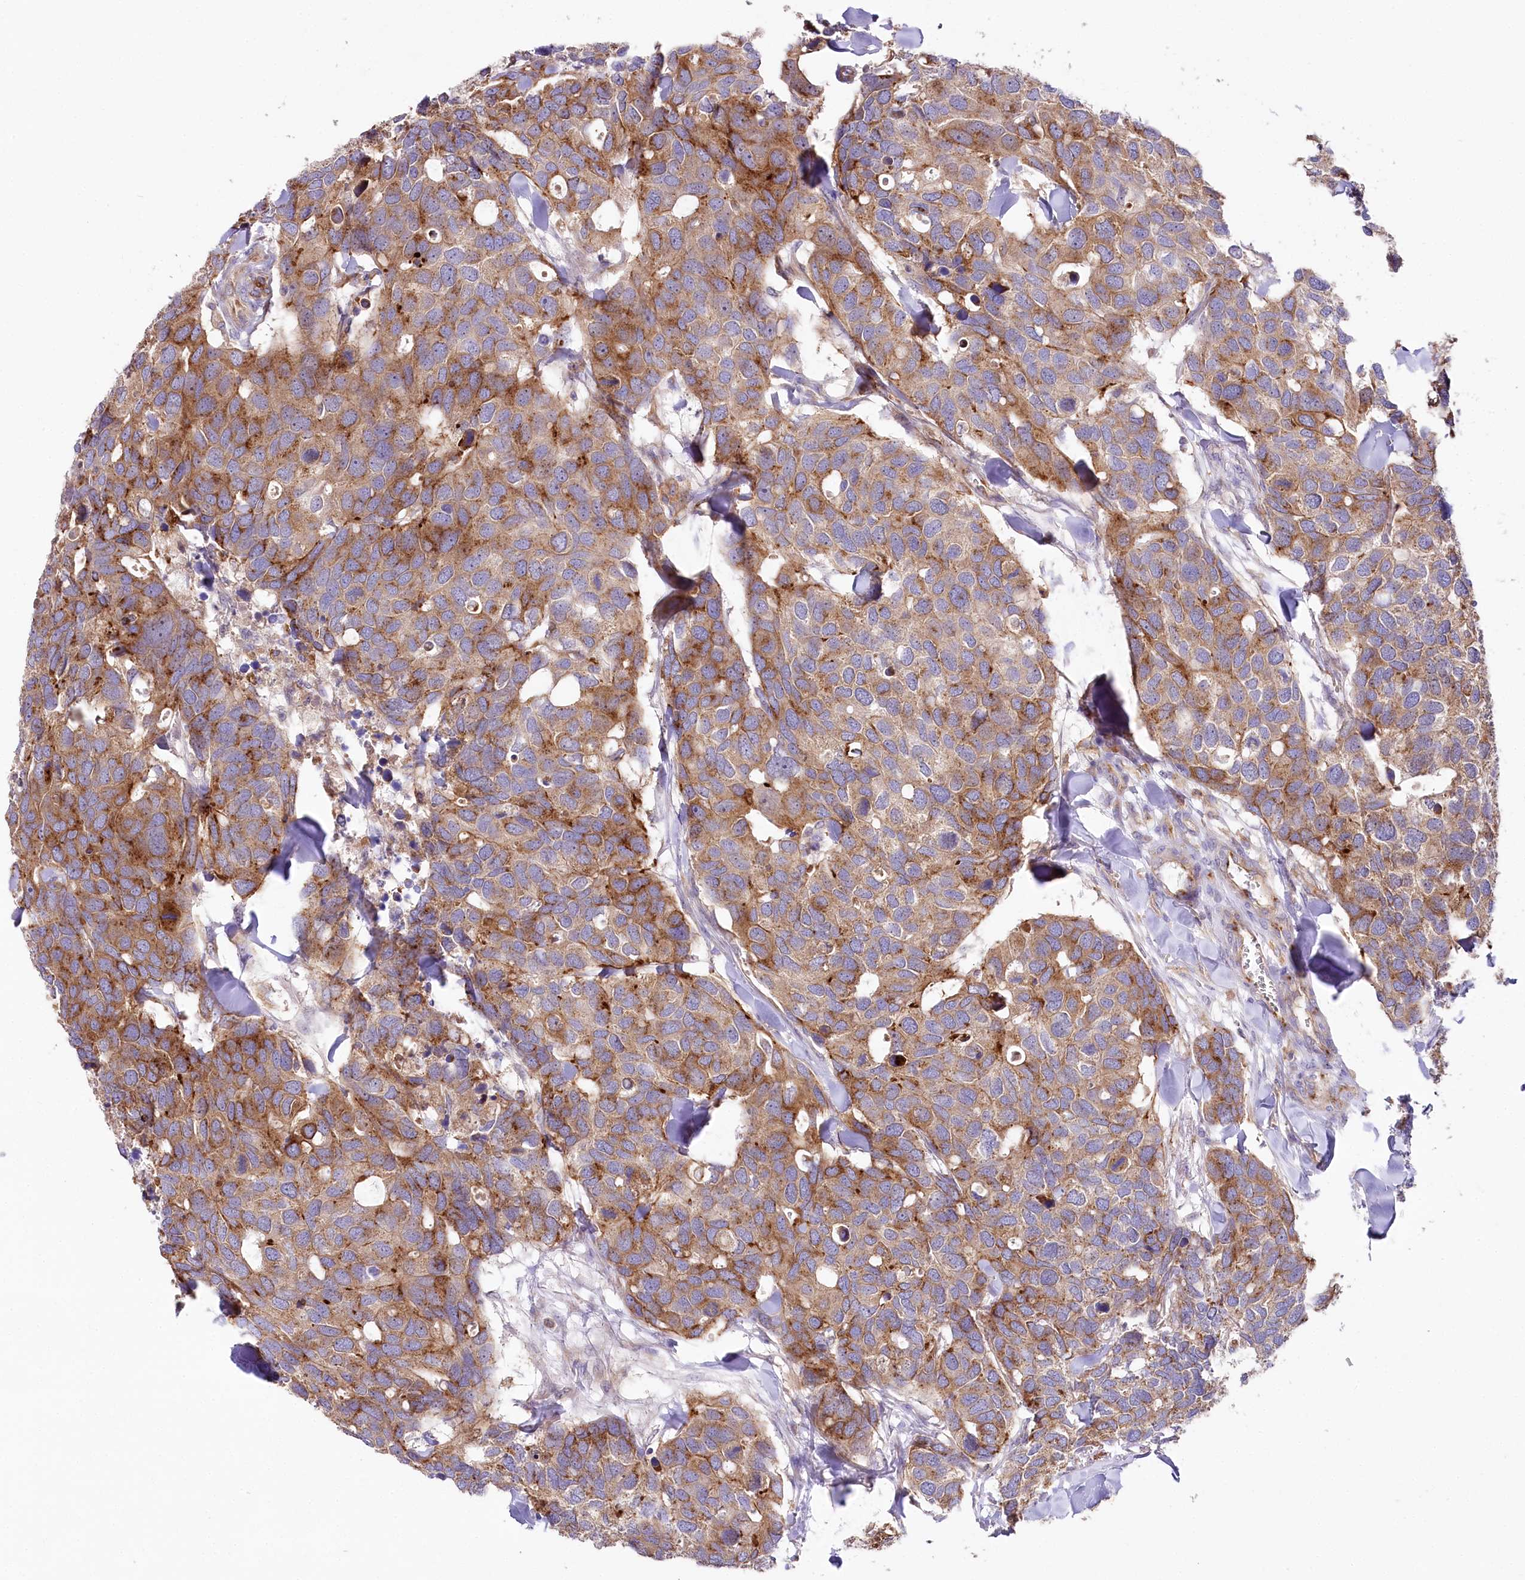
{"staining": {"intensity": "moderate", "quantity": ">75%", "location": "cytoplasmic/membranous"}, "tissue": "breast cancer", "cell_type": "Tumor cells", "image_type": "cancer", "snomed": [{"axis": "morphology", "description": "Duct carcinoma"}, {"axis": "topography", "description": "Breast"}], "caption": "Moderate cytoplasmic/membranous protein expression is present in approximately >75% of tumor cells in breast intraductal carcinoma.", "gene": "STX6", "patient": {"sex": "female", "age": 83}}